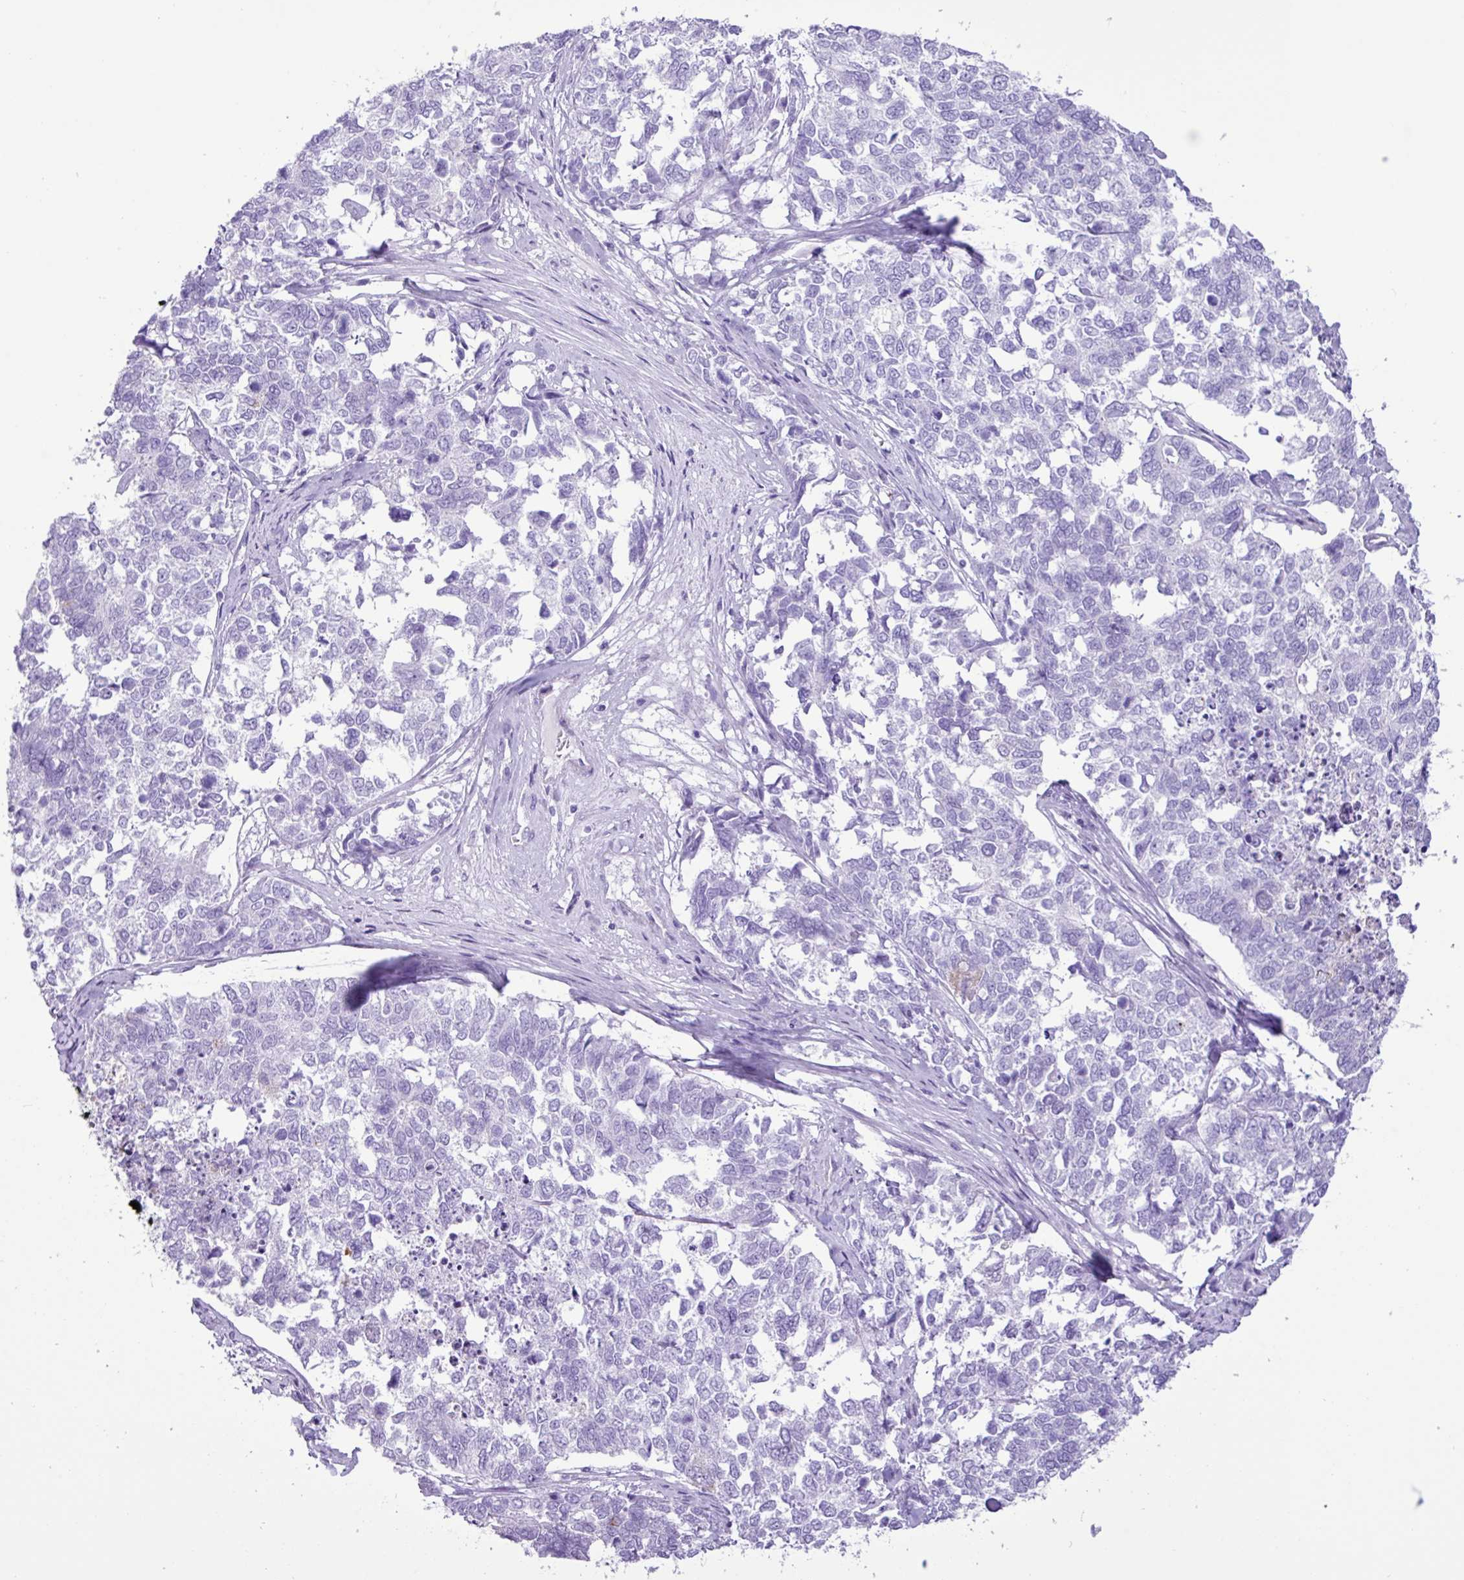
{"staining": {"intensity": "negative", "quantity": "none", "location": "none"}, "tissue": "cervical cancer", "cell_type": "Tumor cells", "image_type": "cancer", "snomed": [{"axis": "morphology", "description": "Squamous cell carcinoma, NOS"}, {"axis": "topography", "description": "Cervix"}], "caption": "DAB immunohistochemical staining of human cervical squamous cell carcinoma shows no significant positivity in tumor cells.", "gene": "CKMT2", "patient": {"sex": "female", "age": 63}}